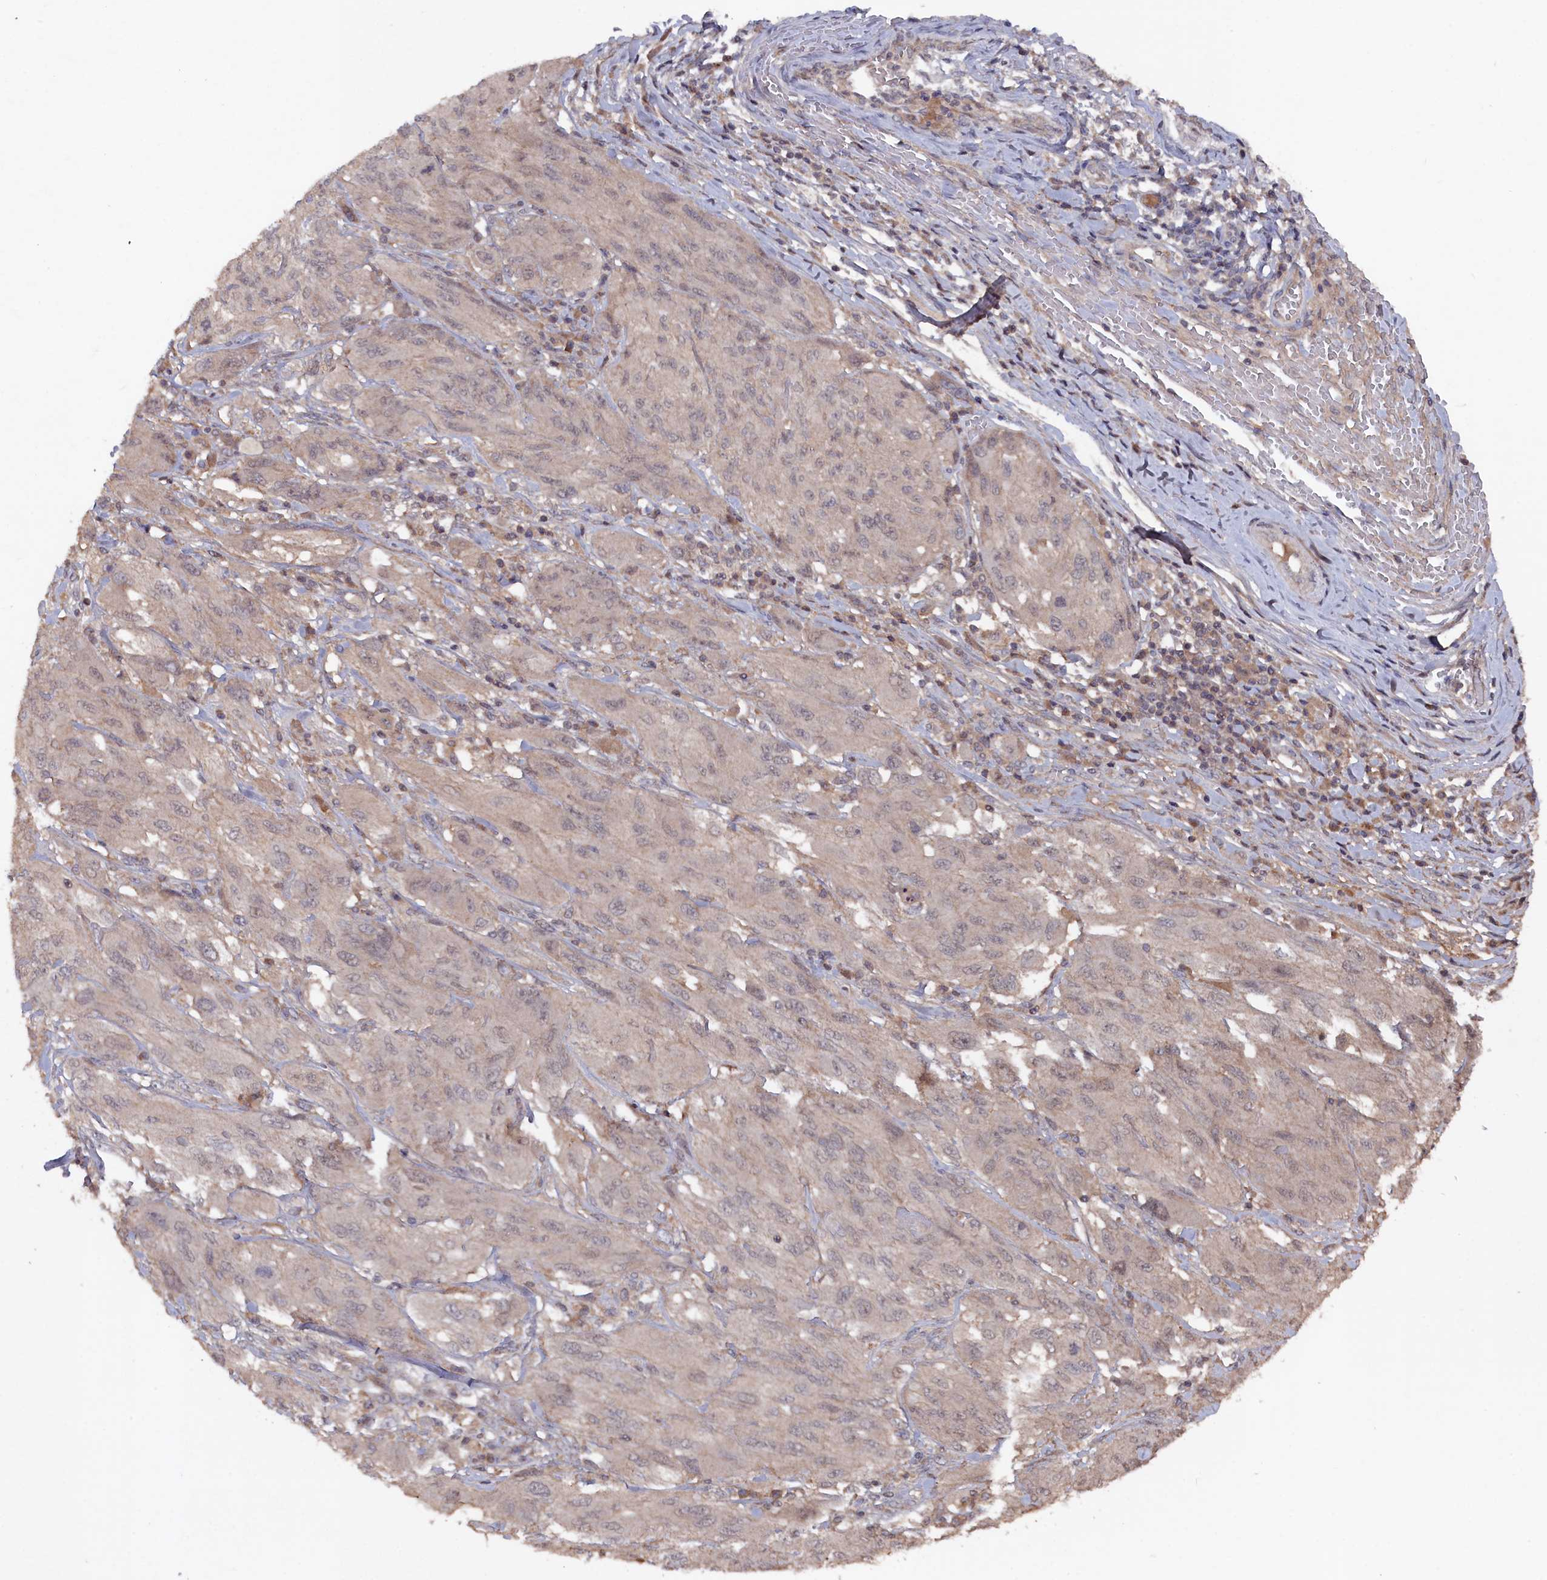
{"staining": {"intensity": "weak", "quantity": "<25%", "location": "cytoplasmic/membranous"}, "tissue": "melanoma", "cell_type": "Tumor cells", "image_type": "cancer", "snomed": [{"axis": "morphology", "description": "Malignant melanoma, NOS"}, {"axis": "topography", "description": "Skin"}], "caption": "Tumor cells show no significant expression in malignant melanoma.", "gene": "TMC5", "patient": {"sex": "female", "age": 91}}